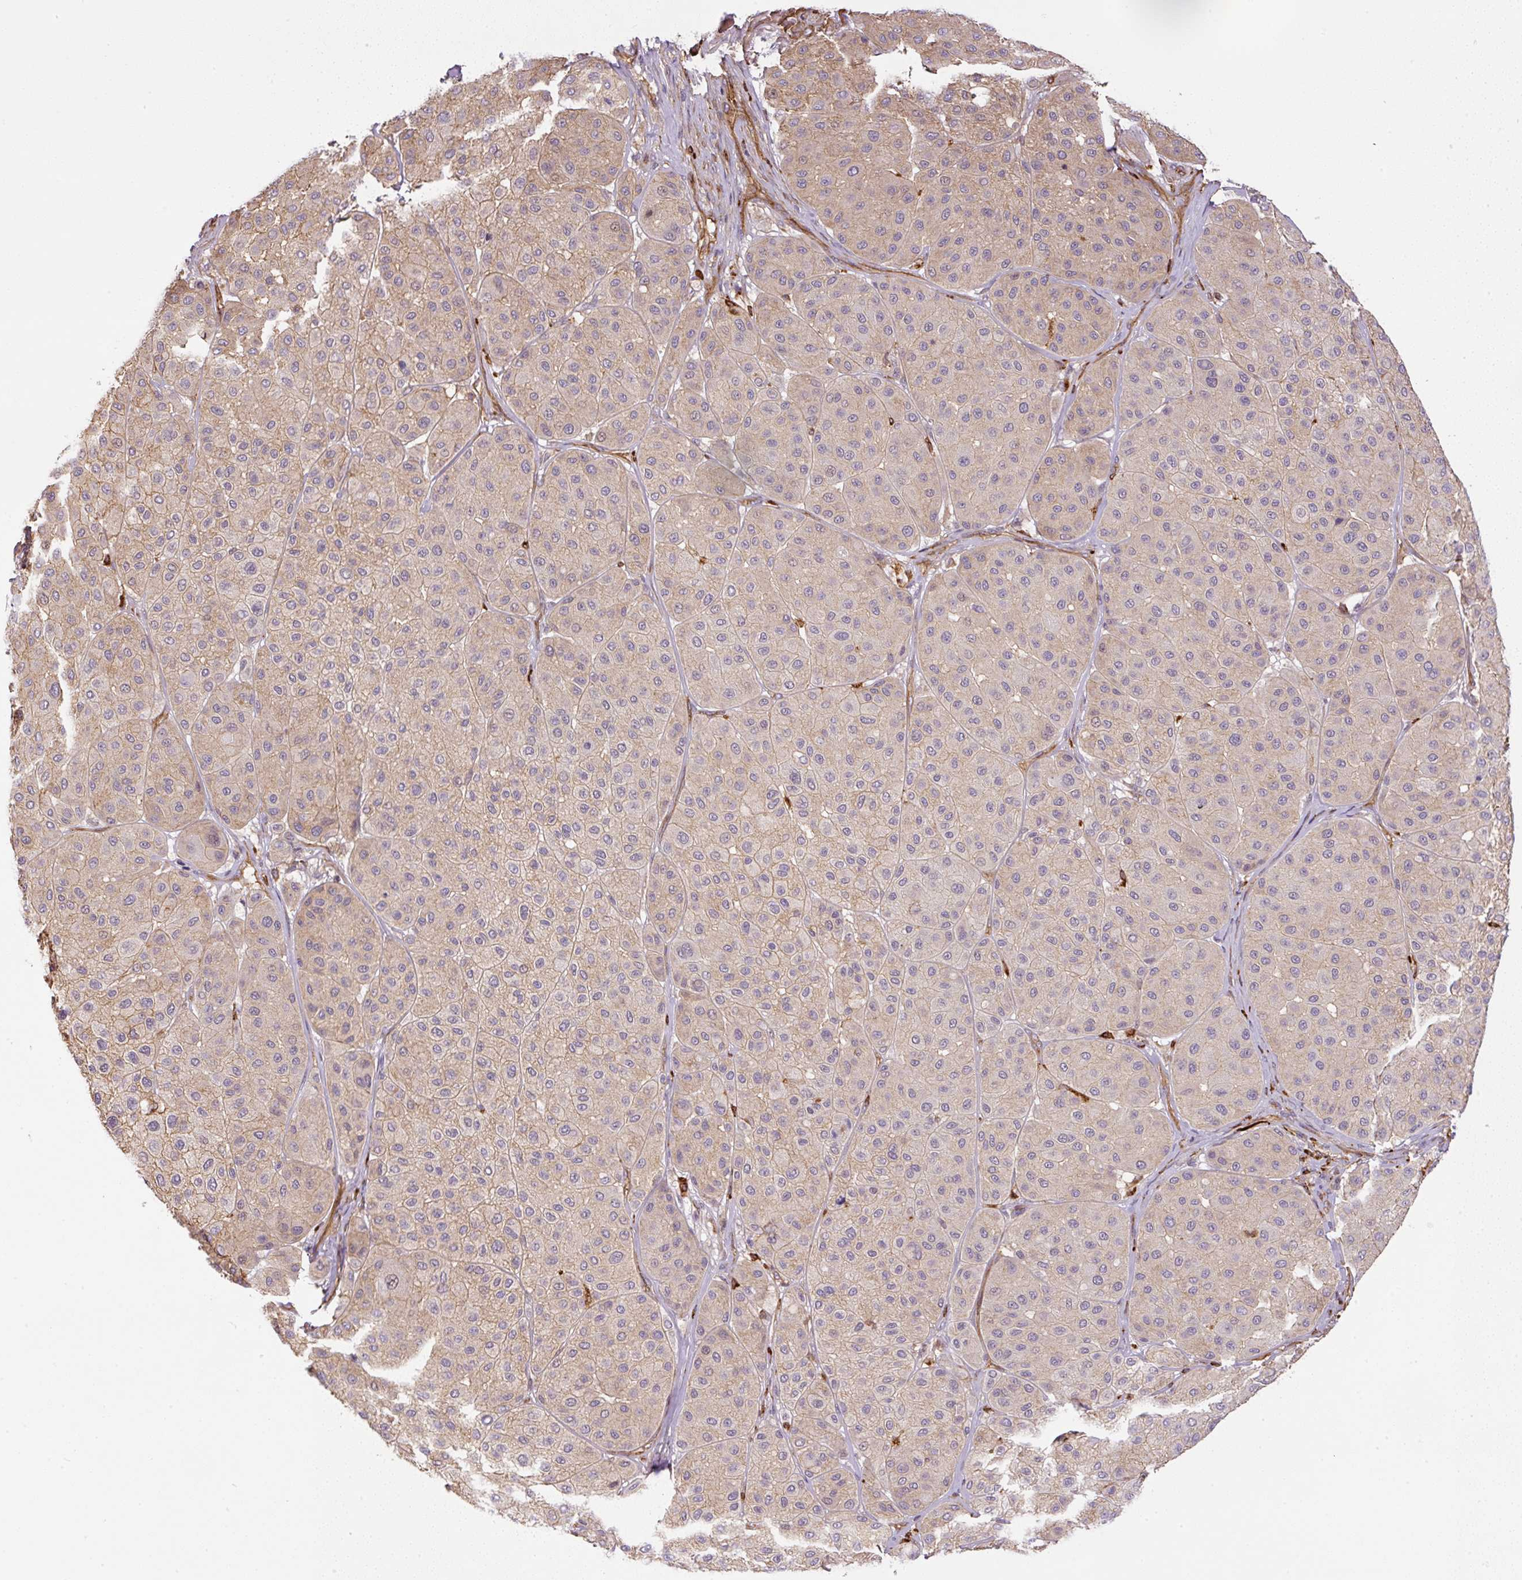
{"staining": {"intensity": "moderate", "quantity": ">75%", "location": "cytoplasmic/membranous"}, "tissue": "melanoma", "cell_type": "Tumor cells", "image_type": "cancer", "snomed": [{"axis": "morphology", "description": "Malignant melanoma, Metastatic site"}, {"axis": "topography", "description": "Smooth muscle"}], "caption": "Tumor cells demonstrate medium levels of moderate cytoplasmic/membranous expression in approximately >75% of cells in melanoma.", "gene": "B3GALT5", "patient": {"sex": "male", "age": 41}}